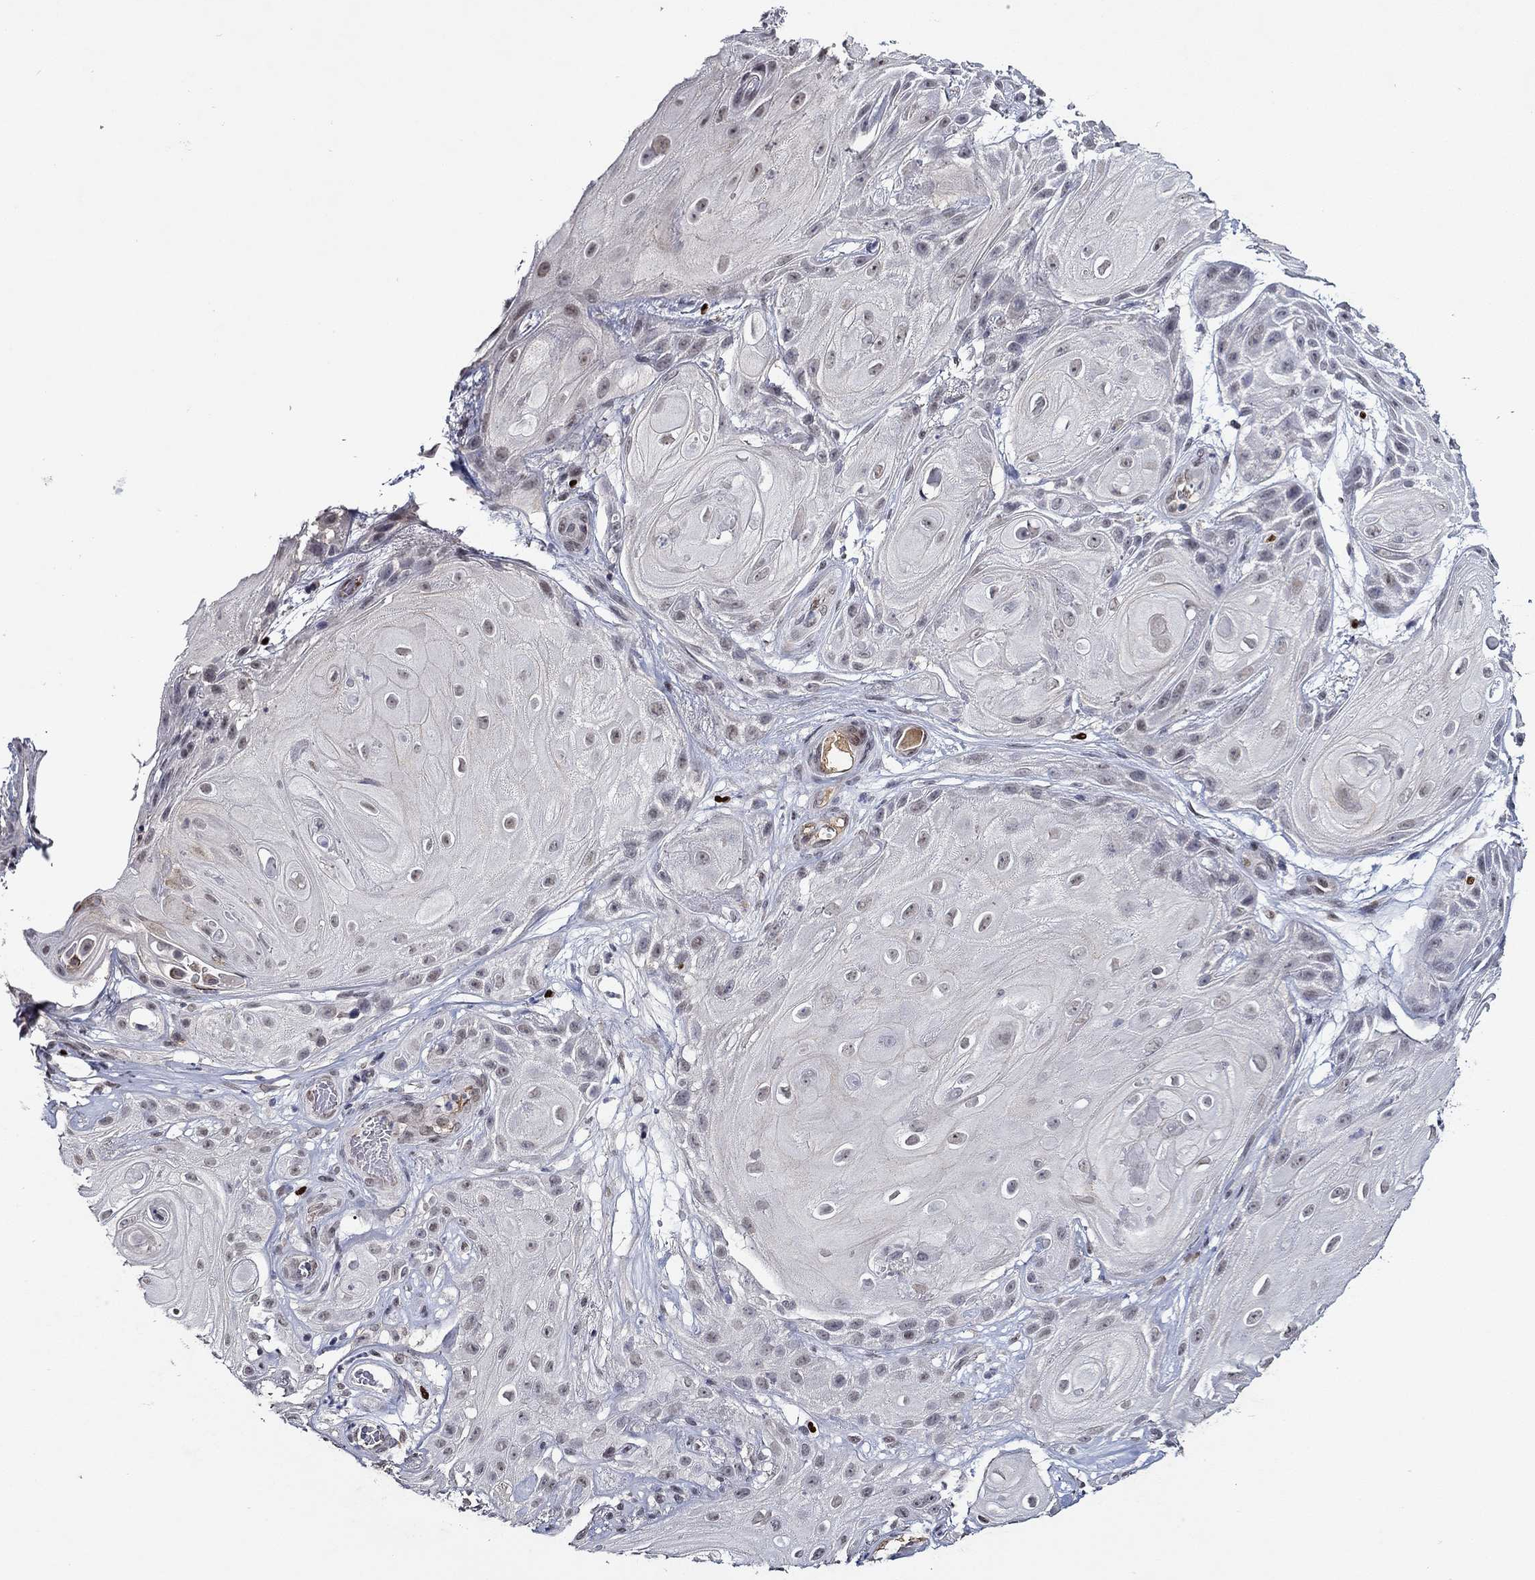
{"staining": {"intensity": "weak", "quantity": "<25%", "location": "nuclear"}, "tissue": "skin cancer", "cell_type": "Tumor cells", "image_type": "cancer", "snomed": [{"axis": "morphology", "description": "Squamous cell carcinoma, NOS"}, {"axis": "topography", "description": "Skin"}], "caption": "Tumor cells are negative for protein expression in human skin cancer (squamous cell carcinoma).", "gene": "GATA2", "patient": {"sex": "male", "age": 62}}